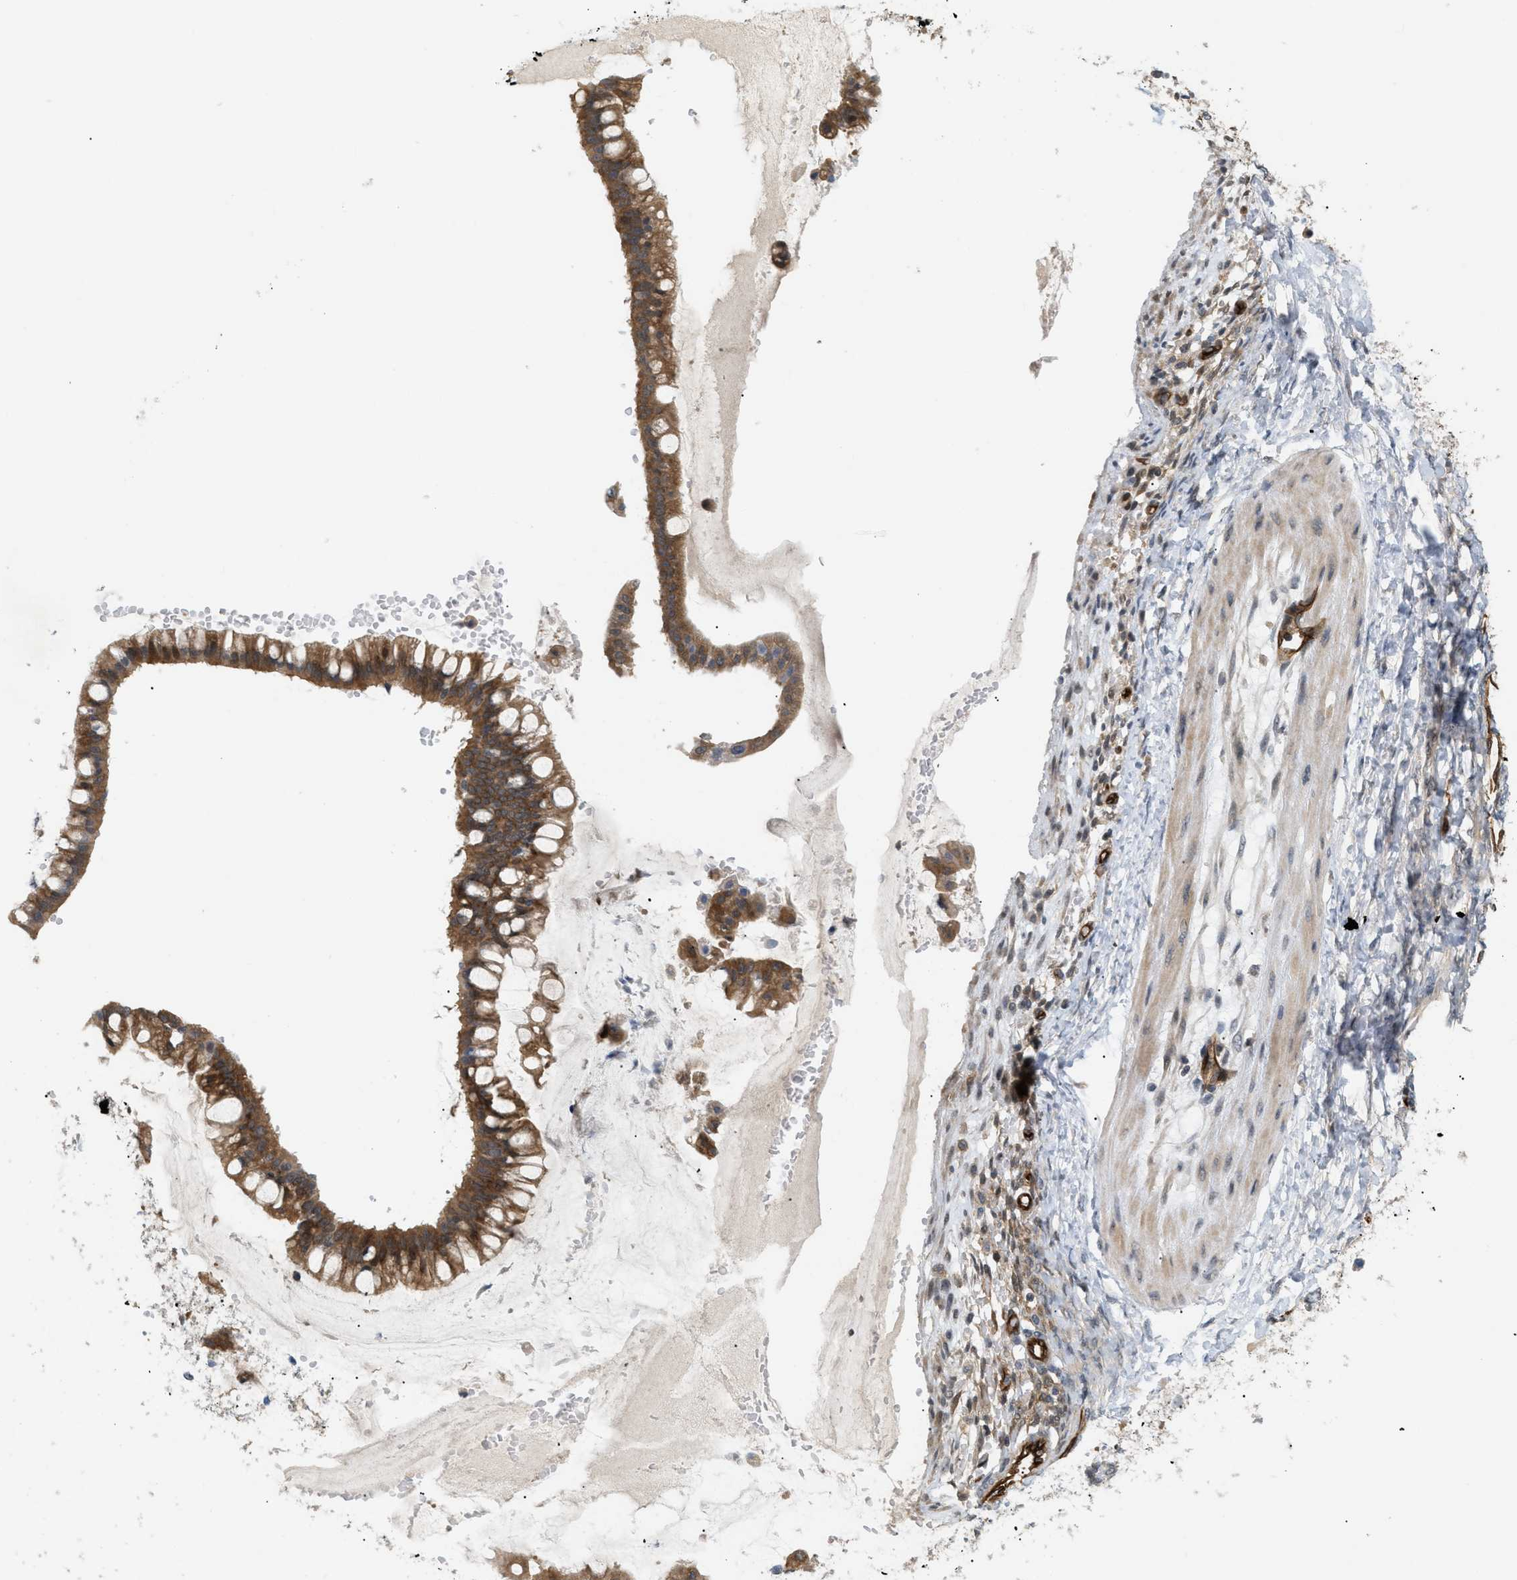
{"staining": {"intensity": "strong", "quantity": ">75%", "location": "cytoplasmic/membranous"}, "tissue": "ovarian cancer", "cell_type": "Tumor cells", "image_type": "cancer", "snomed": [{"axis": "morphology", "description": "Cystadenocarcinoma, mucinous, NOS"}, {"axis": "topography", "description": "Ovary"}], "caption": "There is high levels of strong cytoplasmic/membranous expression in tumor cells of mucinous cystadenocarcinoma (ovarian), as demonstrated by immunohistochemical staining (brown color).", "gene": "PALMD", "patient": {"sex": "female", "age": 73}}